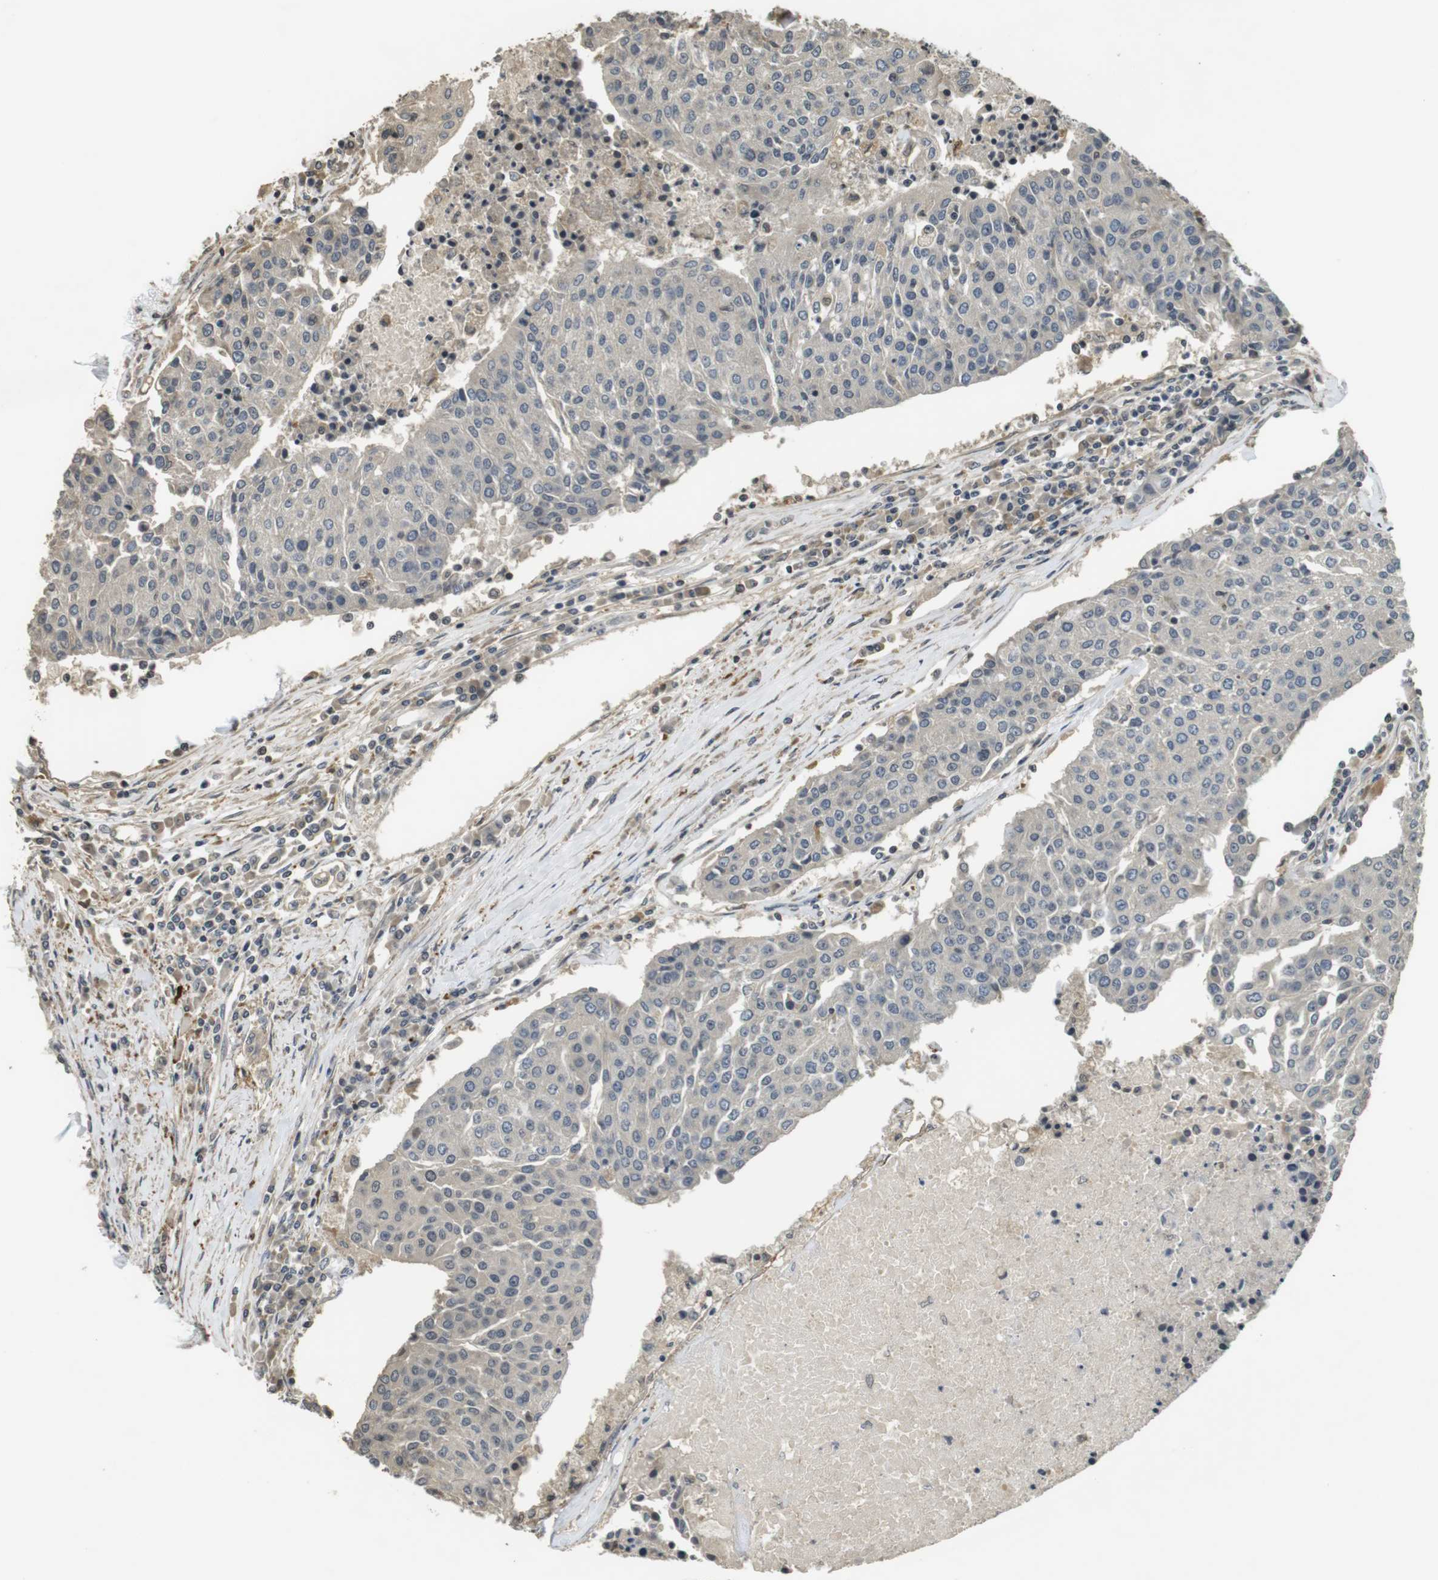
{"staining": {"intensity": "negative", "quantity": "none", "location": "none"}, "tissue": "urothelial cancer", "cell_type": "Tumor cells", "image_type": "cancer", "snomed": [{"axis": "morphology", "description": "Urothelial carcinoma, High grade"}, {"axis": "topography", "description": "Urinary bladder"}], "caption": "This micrograph is of urothelial cancer stained with IHC to label a protein in brown with the nuclei are counter-stained blue. There is no positivity in tumor cells. (DAB immunohistochemistry (IHC), high magnification).", "gene": "FZD10", "patient": {"sex": "female", "age": 85}}